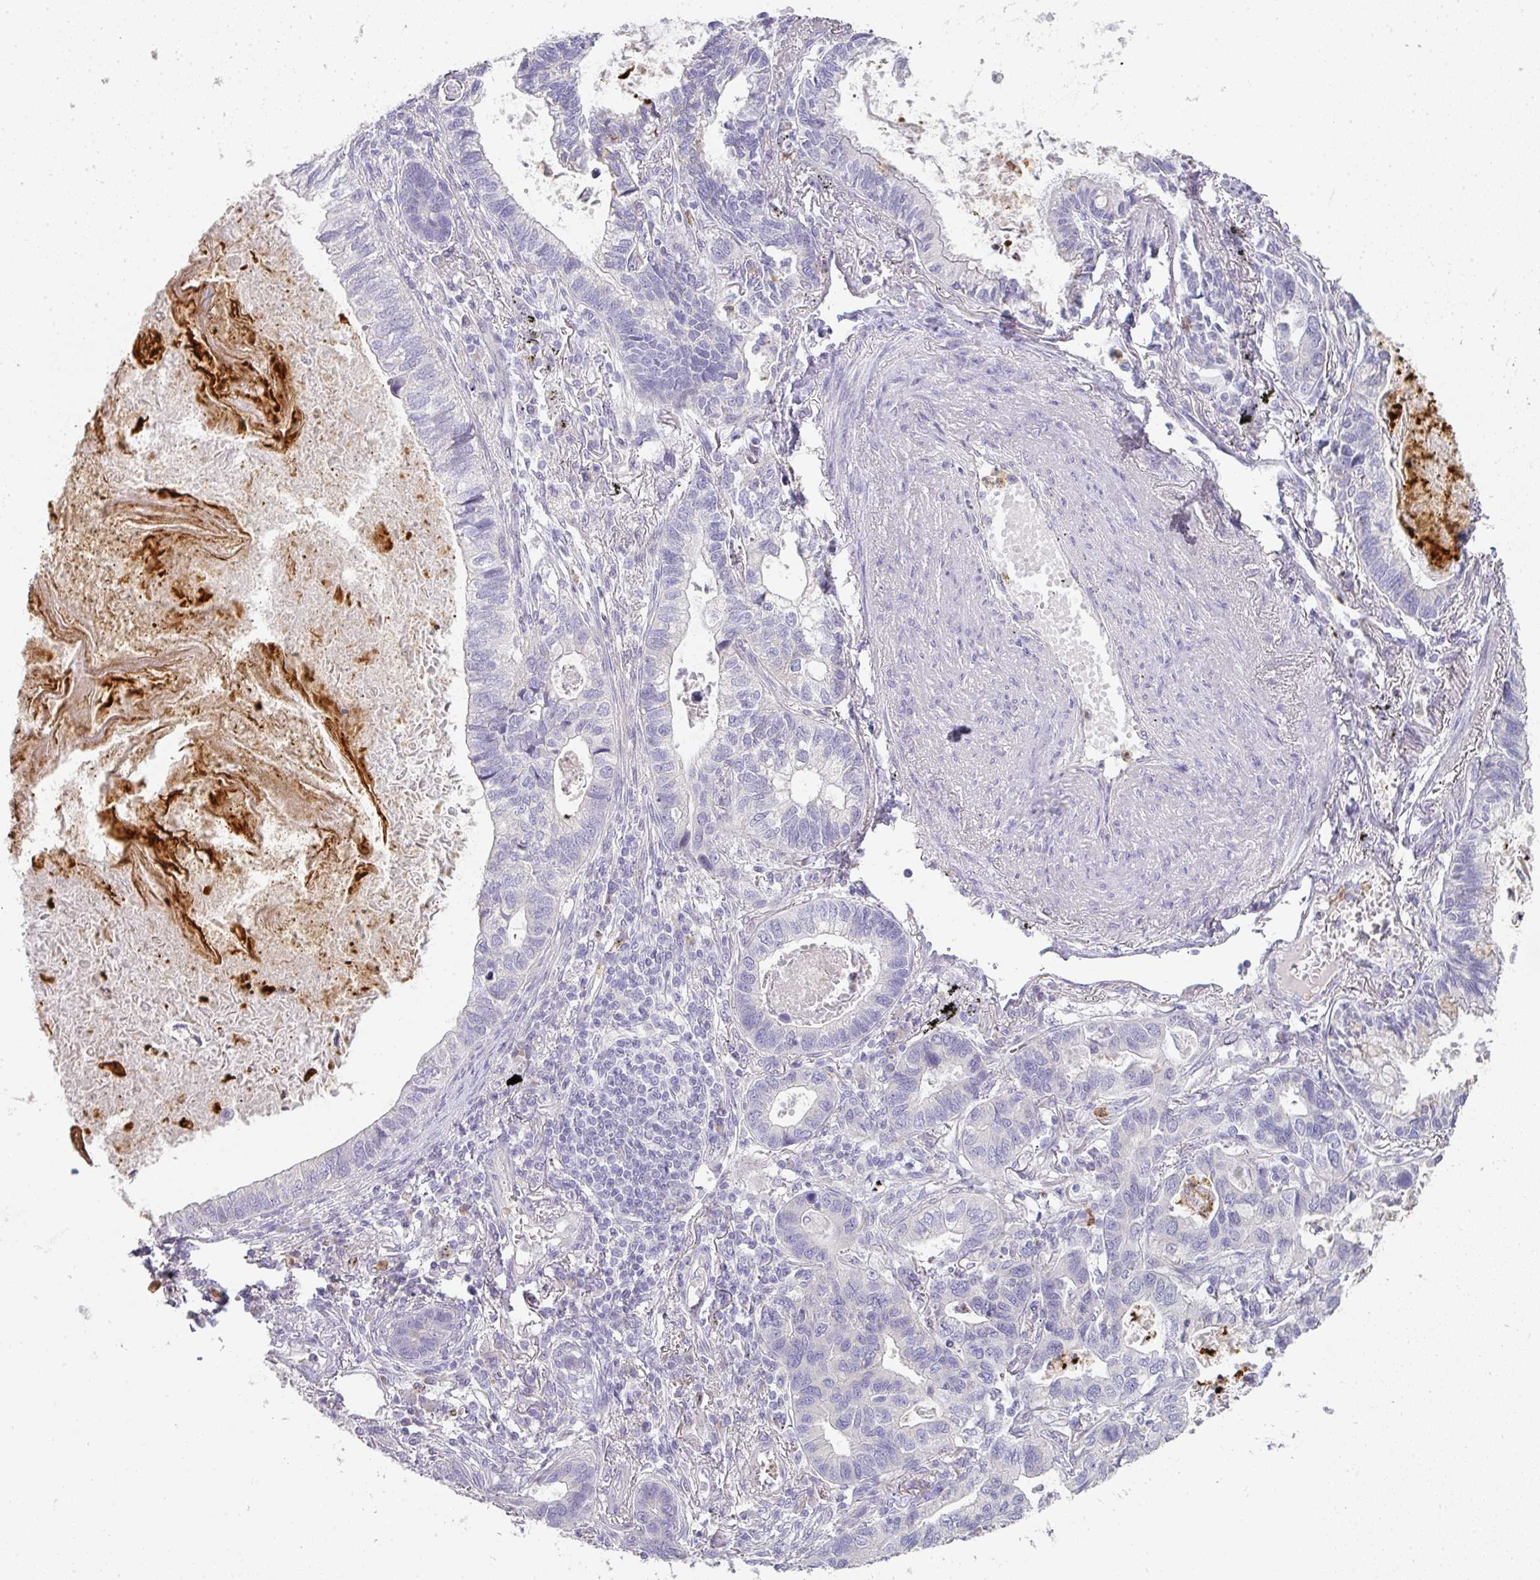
{"staining": {"intensity": "negative", "quantity": "none", "location": "none"}, "tissue": "lung cancer", "cell_type": "Tumor cells", "image_type": "cancer", "snomed": [{"axis": "morphology", "description": "Adenocarcinoma, NOS"}, {"axis": "topography", "description": "Lung"}], "caption": "Micrograph shows no protein positivity in tumor cells of lung adenocarcinoma tissue. The staining is performed using DAB brown chromogen with nuclei counter-stained in using hematoxylin.", "gene": "HHEX", "patient": {"sex": "male", "age": 67}}